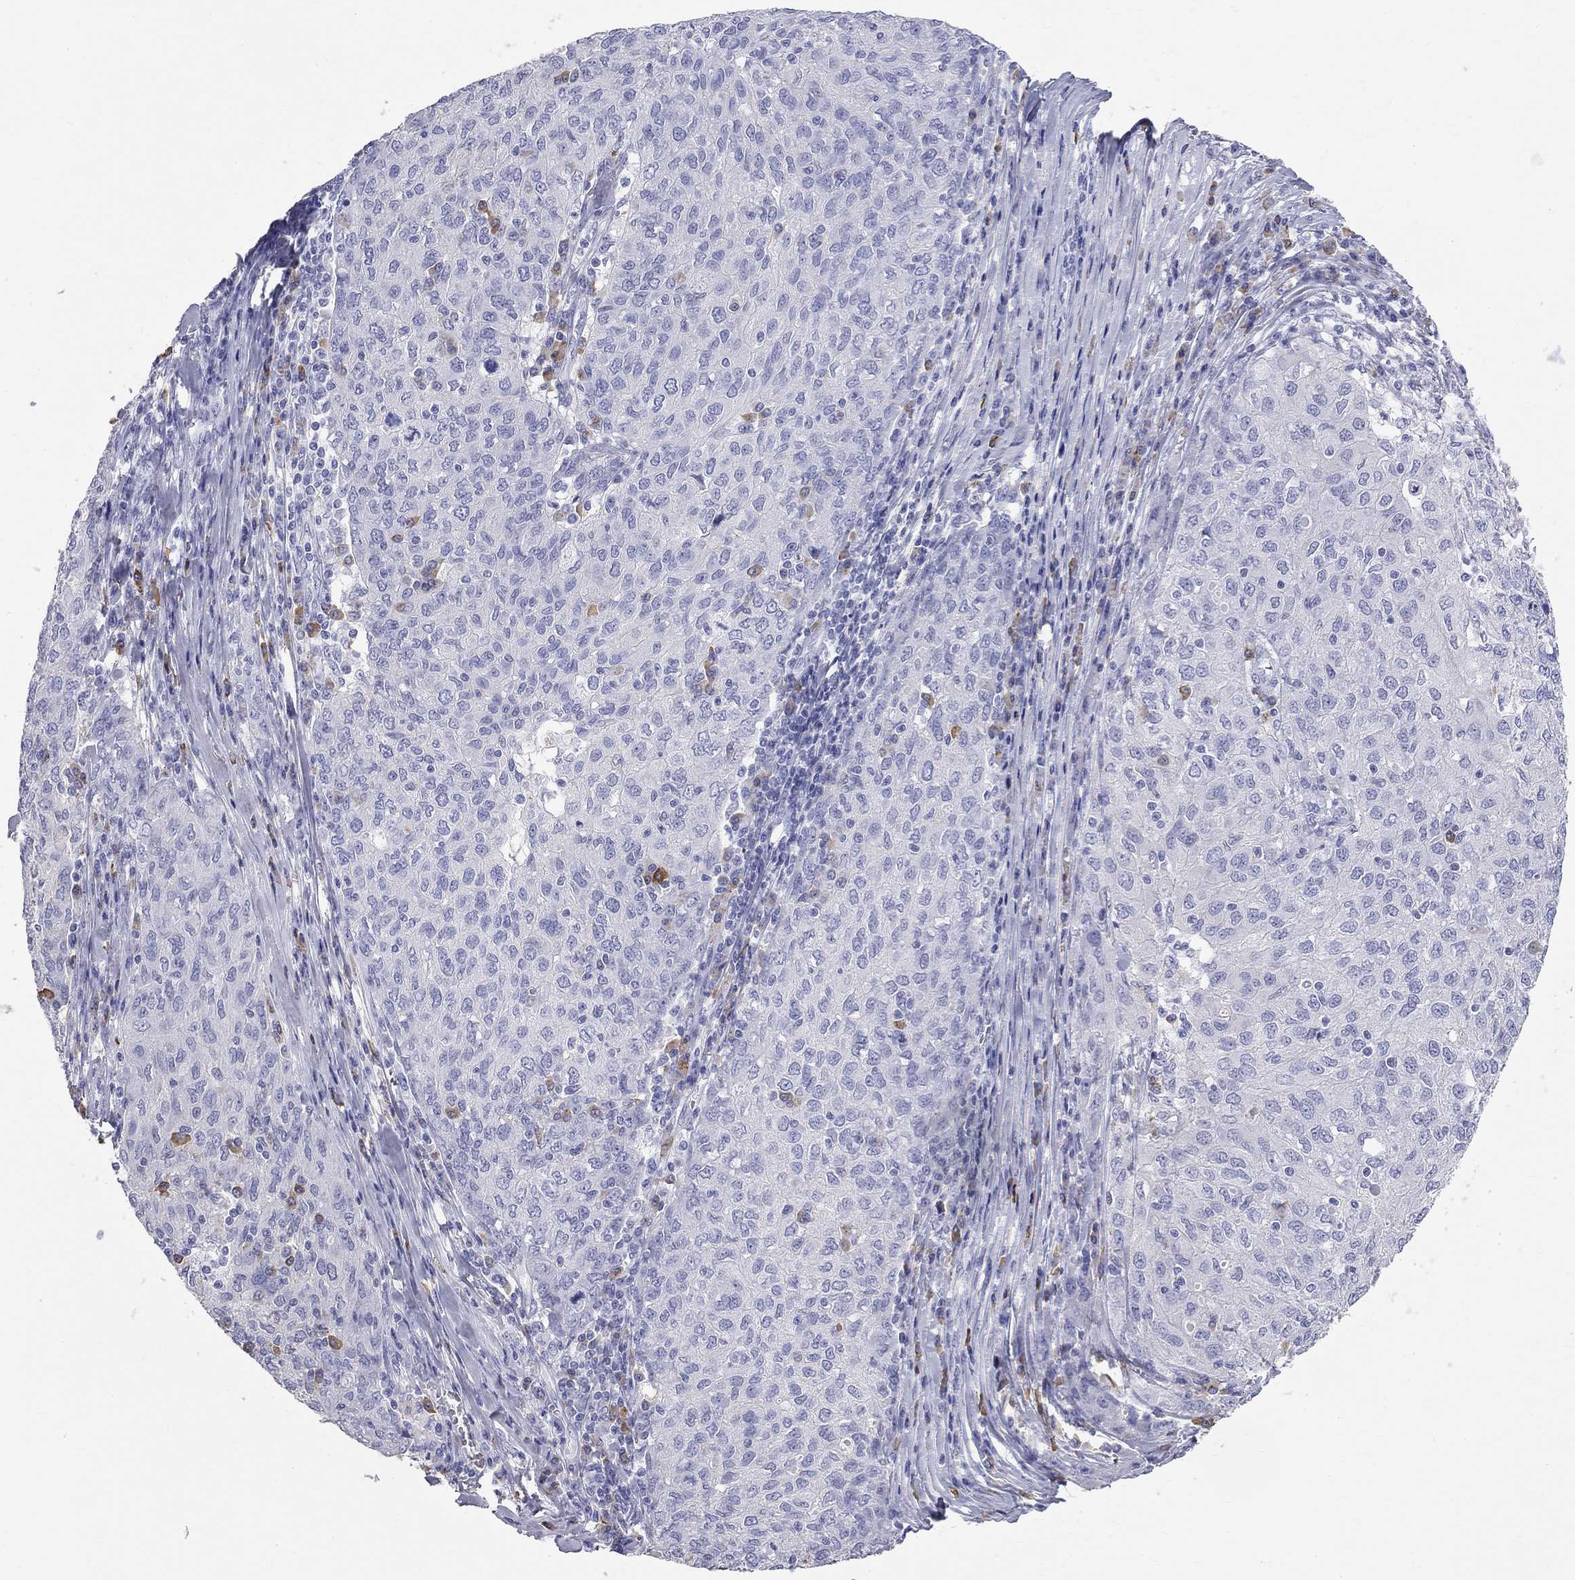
{"staining": {"intensity": "negative", "quantity": "none", "location": "none"}, "tissue": "ovarian cancer", "cell_type": "Tumor cells", "image_type": "cancer", "snomed": [{"axis": "morphology", "description": "Carcinoma, endometroid"}, {"axis": "topography", "description": "Ovary"}], "caption": "Tumor cells are negative for protein expression in human ovarian cancer (endometroid carcinoma).", "gene": "PHOX2B", "patient": {"sex": "female", "age": 50}}